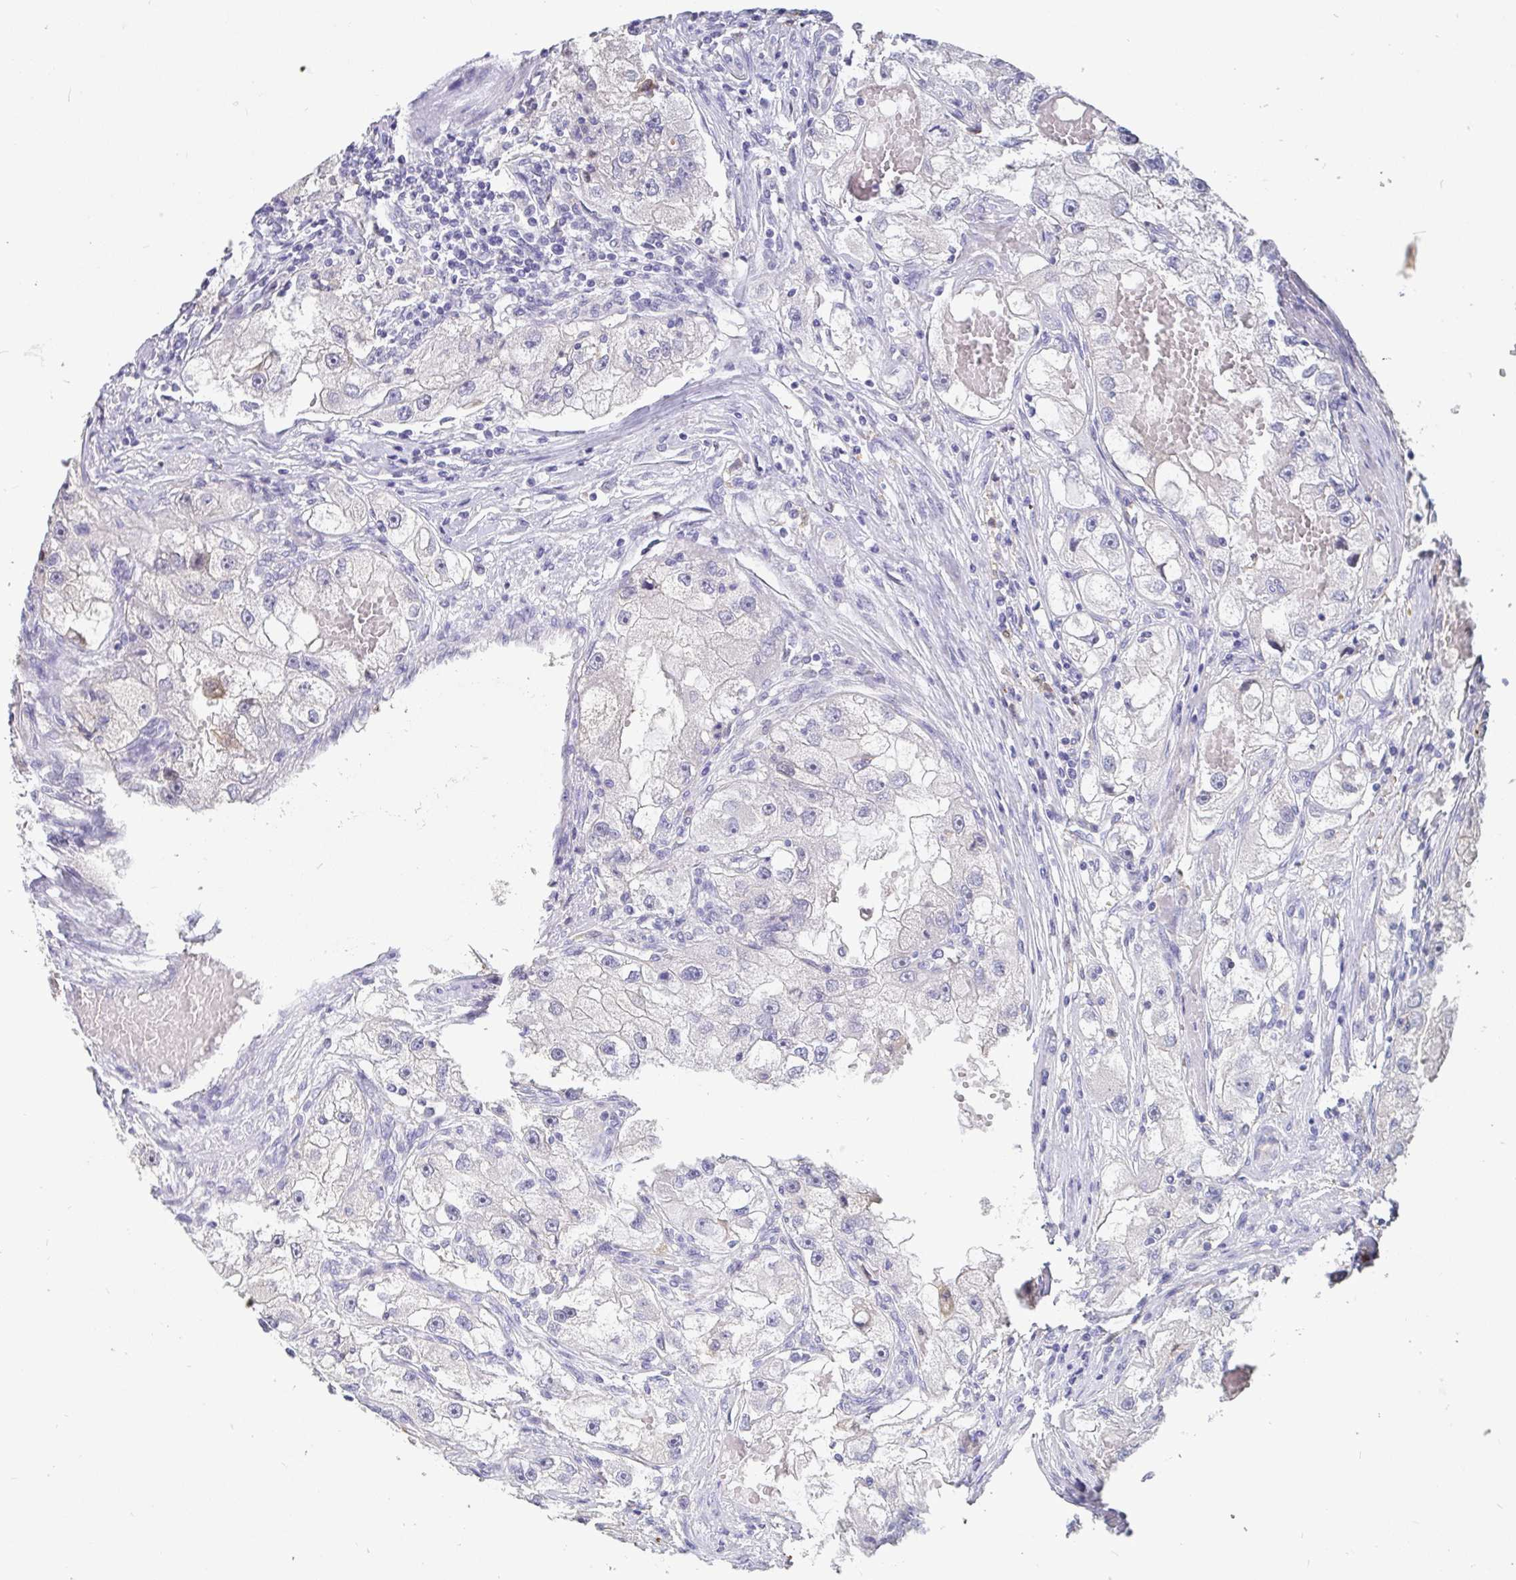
{"staining": {"intensity": "negative", "quantity": "none", "location": "none"}, "tissue": "renal cancer", "cell_type": "Tumor cells", "image_type": "cancer", "snomed": [{"axis": "morphology", "description": "Adenocarcinoma, NOS"}, {"axis": "topography", "description": "Kidney"}], "caption": "This is an IHC histopathology image of human renal cancer (adenocarcinoma). There is no expression in tumor cells.", "gene": "IDH1", "patient": {"sex": "male", "age": 63}}